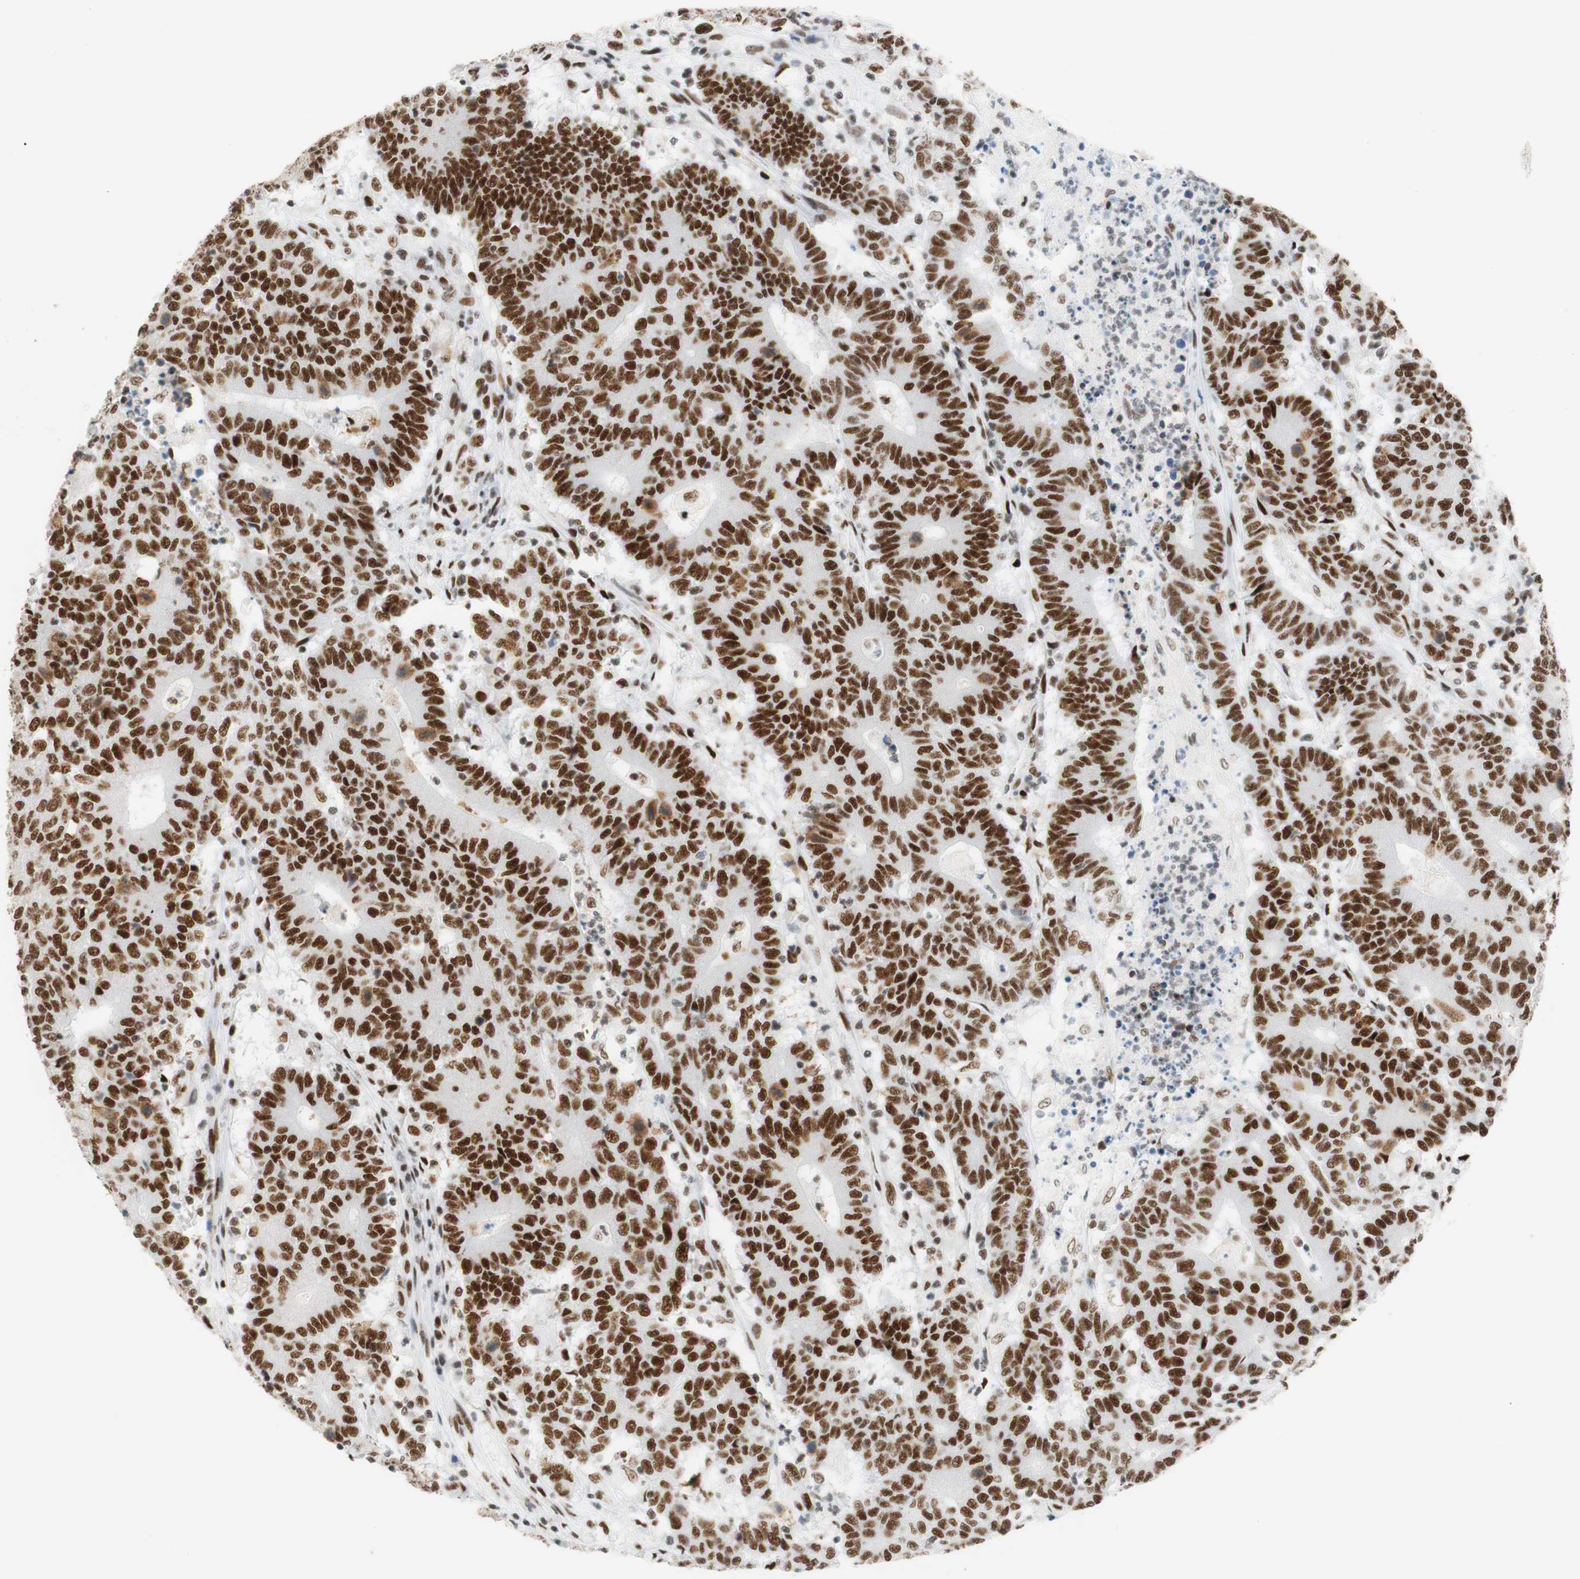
{"staining": {"intensity": "strong", "quantity": ">75%", "location": "nuclear"}, "tissue": "colorectal cancer", "cell_type": "Tumor cells", "image_type": "cancer", "snomed": [{"axis": "morphology", "description": "Normal tissue, NOS"}, {"axis": "morphology", "description": "Adenocarcinoma, NOS"}, {"axis": "topography", "description": "Colon"}], "caption": "An image showing strong nuclear expression in about >75% of tumor cells in colorectal cancer, as visualized by brown immunohistochemical staining.", "gene": "RNF20", "patient": {"sex": "female", "age": 75}}